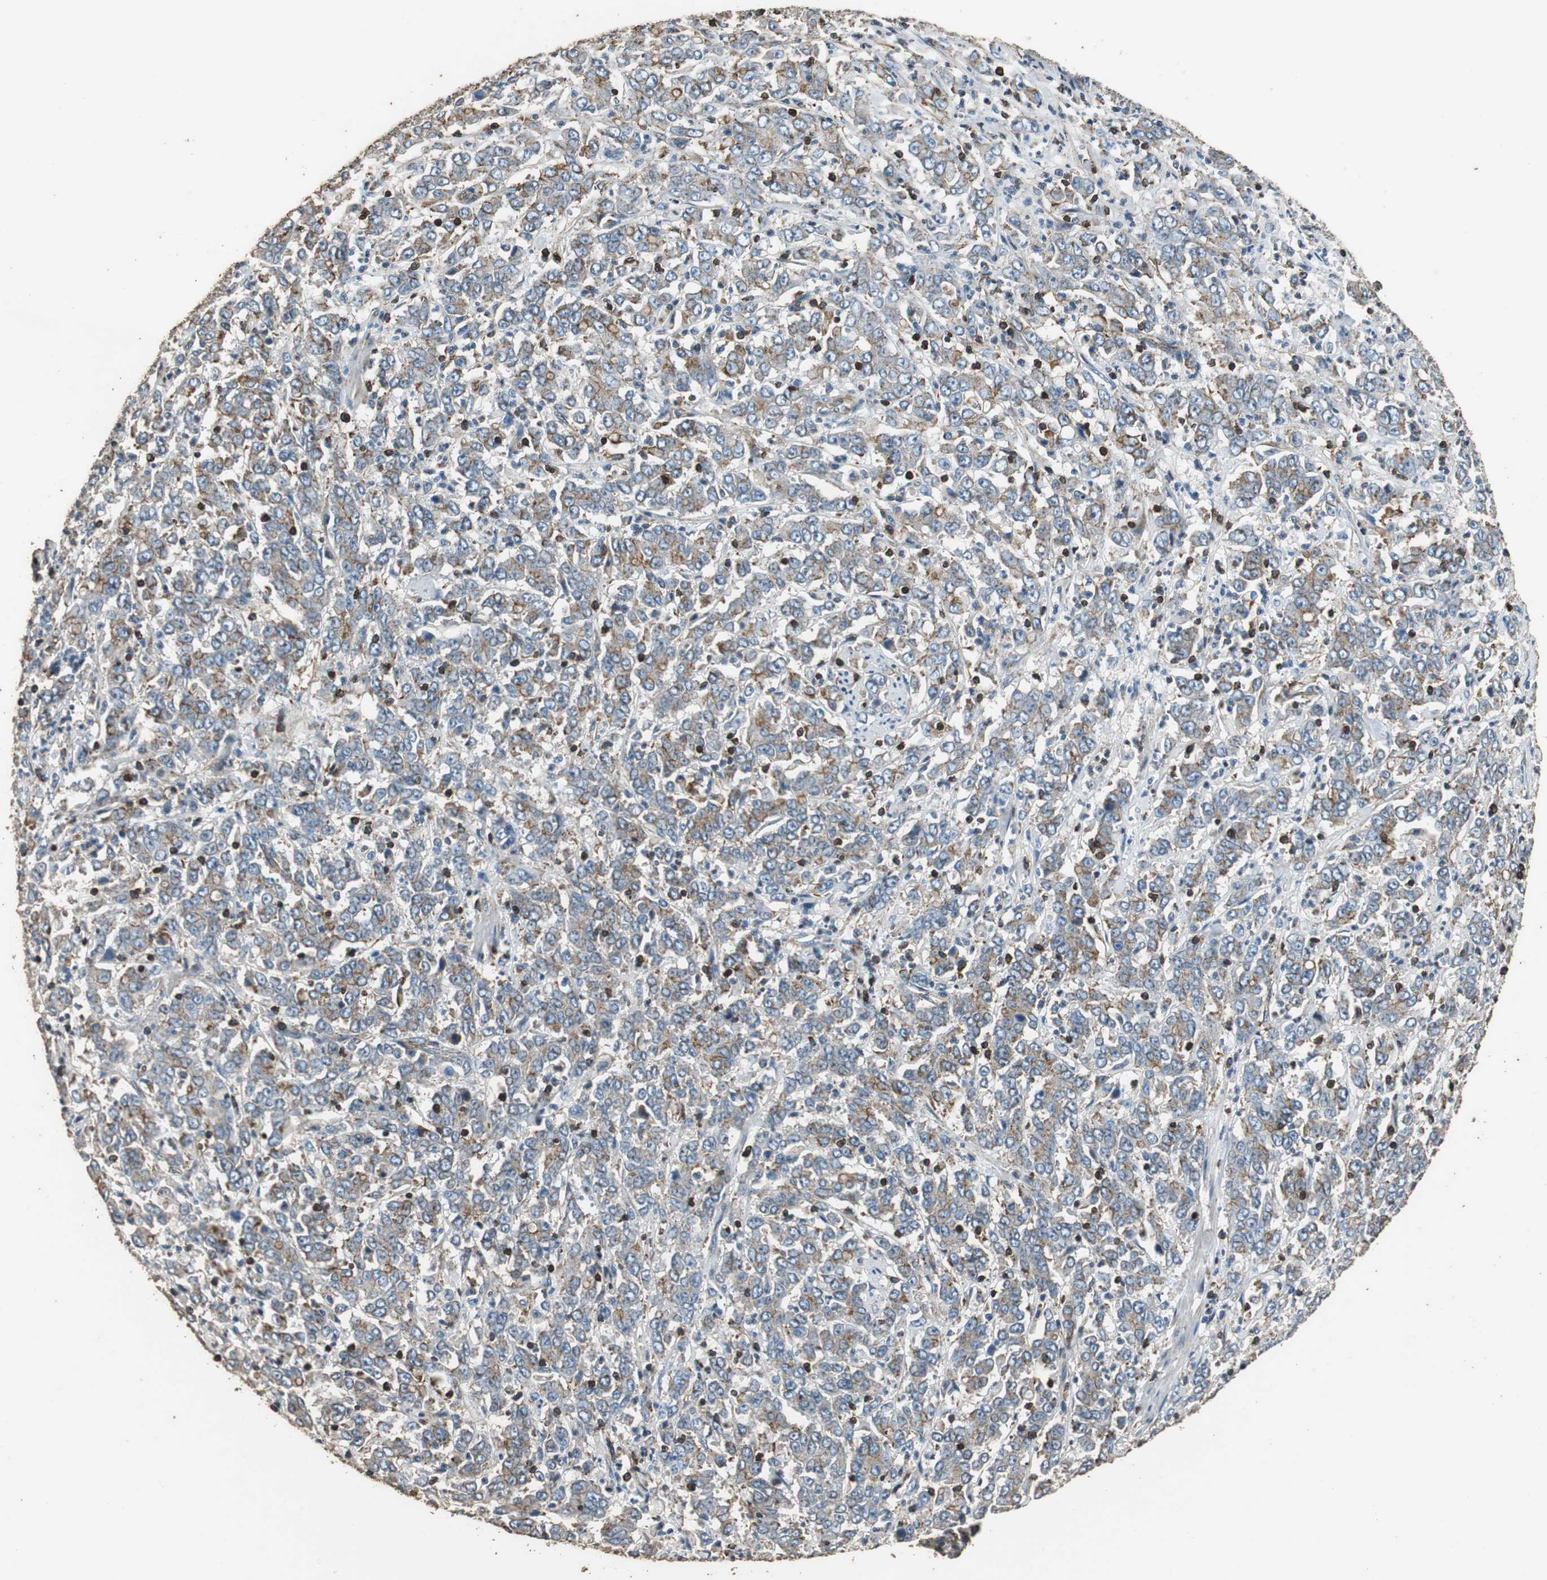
{"staining": {"intensity": "weak", "quantity": ">75%", "location": "cytoplasmic/membranous"}, "tissue": "stomach cancer", "cell_type": "Tumor cells", "image_type": "cancer", "snomed": [{"axis": "morphology", "description": "Adenocarcinoma, NOS"}, {"axis": "topography", "description": "Stomach, lower"}], "caption": "An immunohistochemistry histopathology image of neoplastic tissue is shown. Protein staining in brown labels weak cytoplasmic/membranous positivity in stomach cancer within tumor cells.", "gene": "PRKRA", "patient": {"sex": "female", "age": 71}}